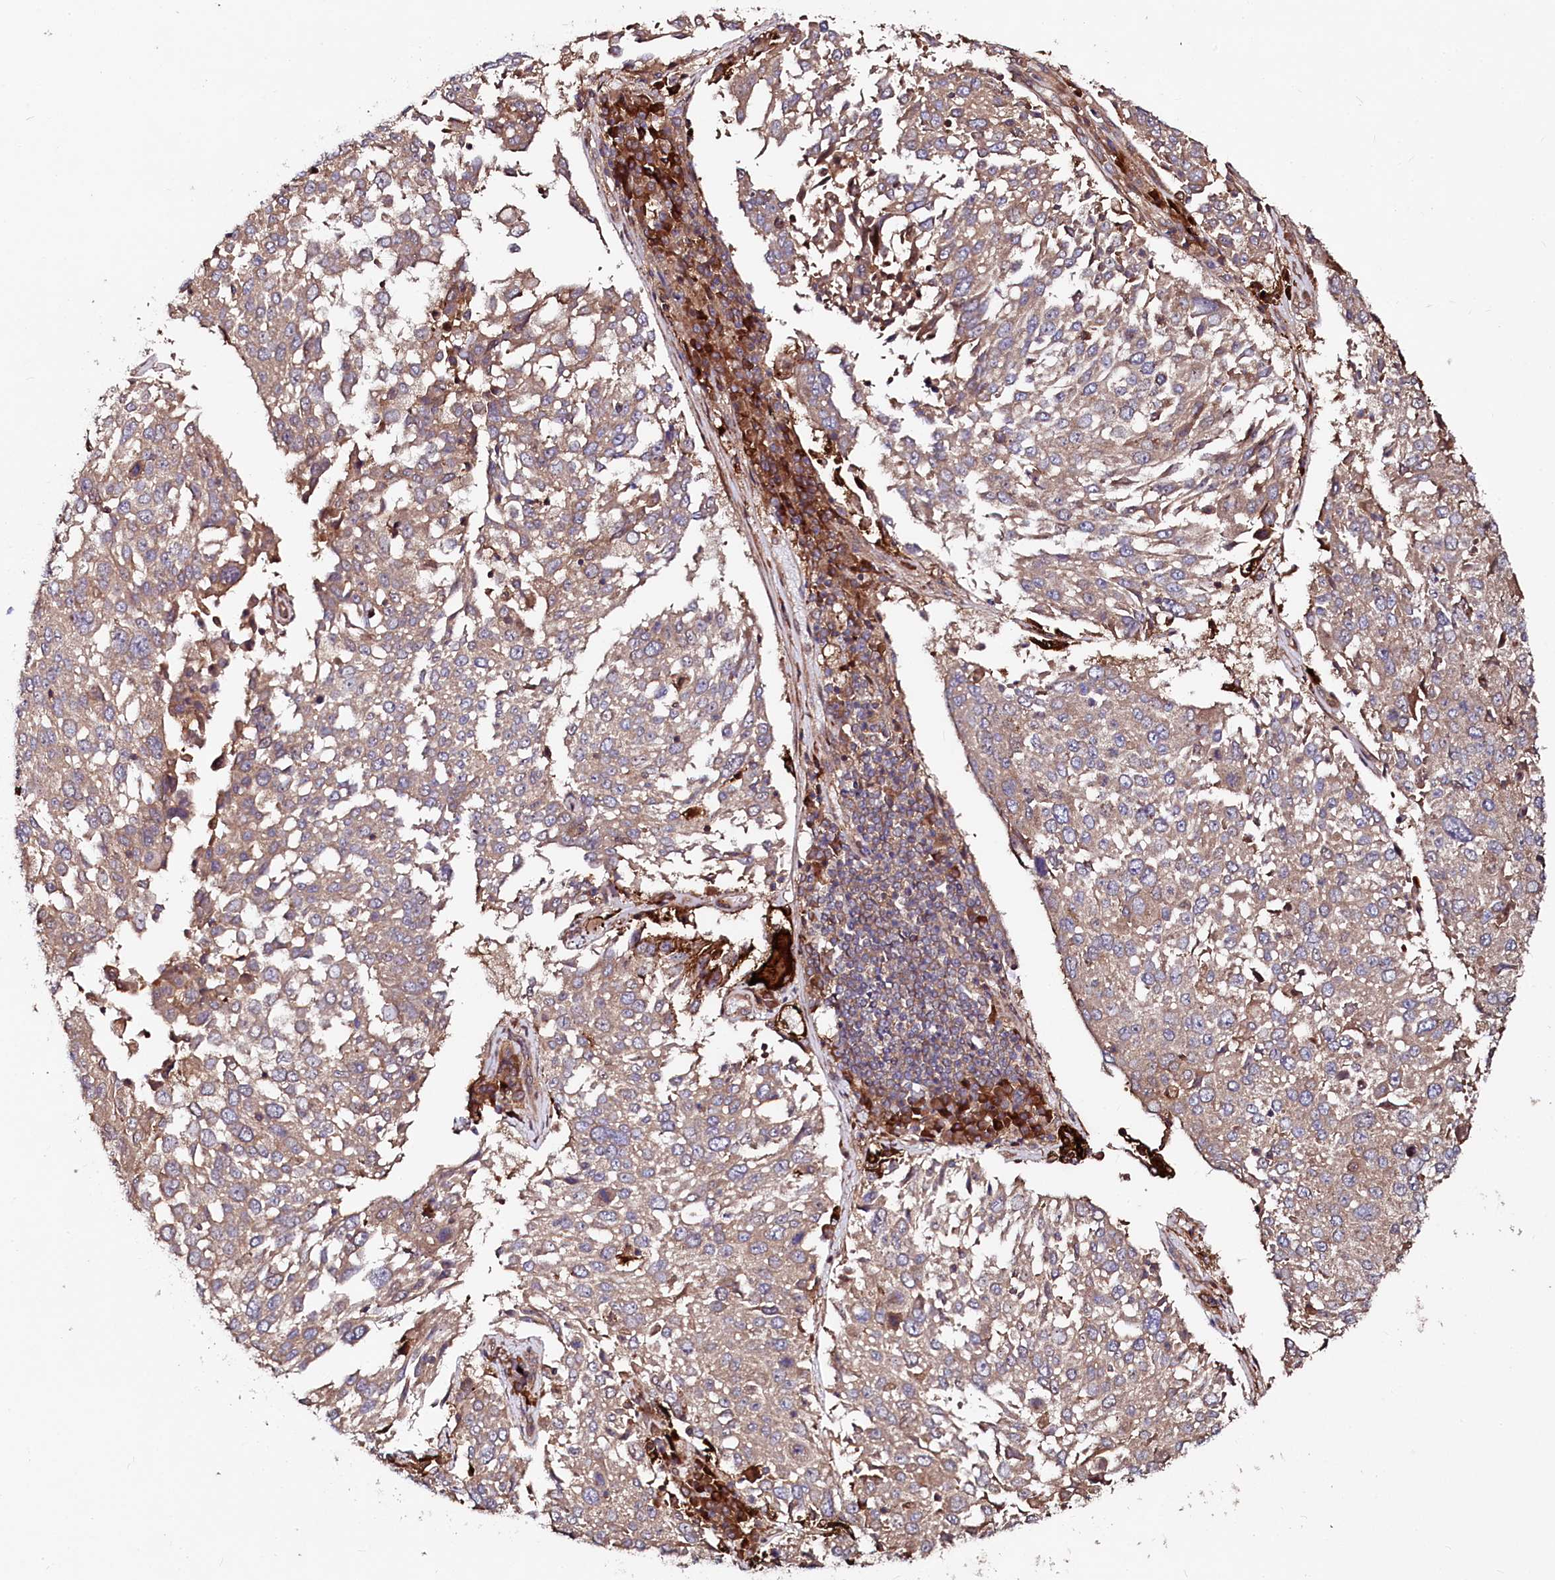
{"staining": {"intensity": "weak", "quantity": ">75%", "location": "cytoplasmic/membranous"}, "tissue": "lung cancer", "cell_type": "Tumor cells", "image_type": "cancer", "snomed": [{"axis": "morphology", "description": "Squamous cell carcinoma, NOS"}, {"axis": "topography", "description": "Lung"}], "caption": "Immunohistochemistry (IHC) of human lung squamous cell carcinoma displays low levels of weak cytoplasmic/membranous positivity in approximately >75% of tumor cells. Using DAB (brown) and hematoxylin (blue) stains, captured at high magnification using brightfield microscopy.", "gene": "USPL1", "patient": {"sex": "male", "age": 65}}